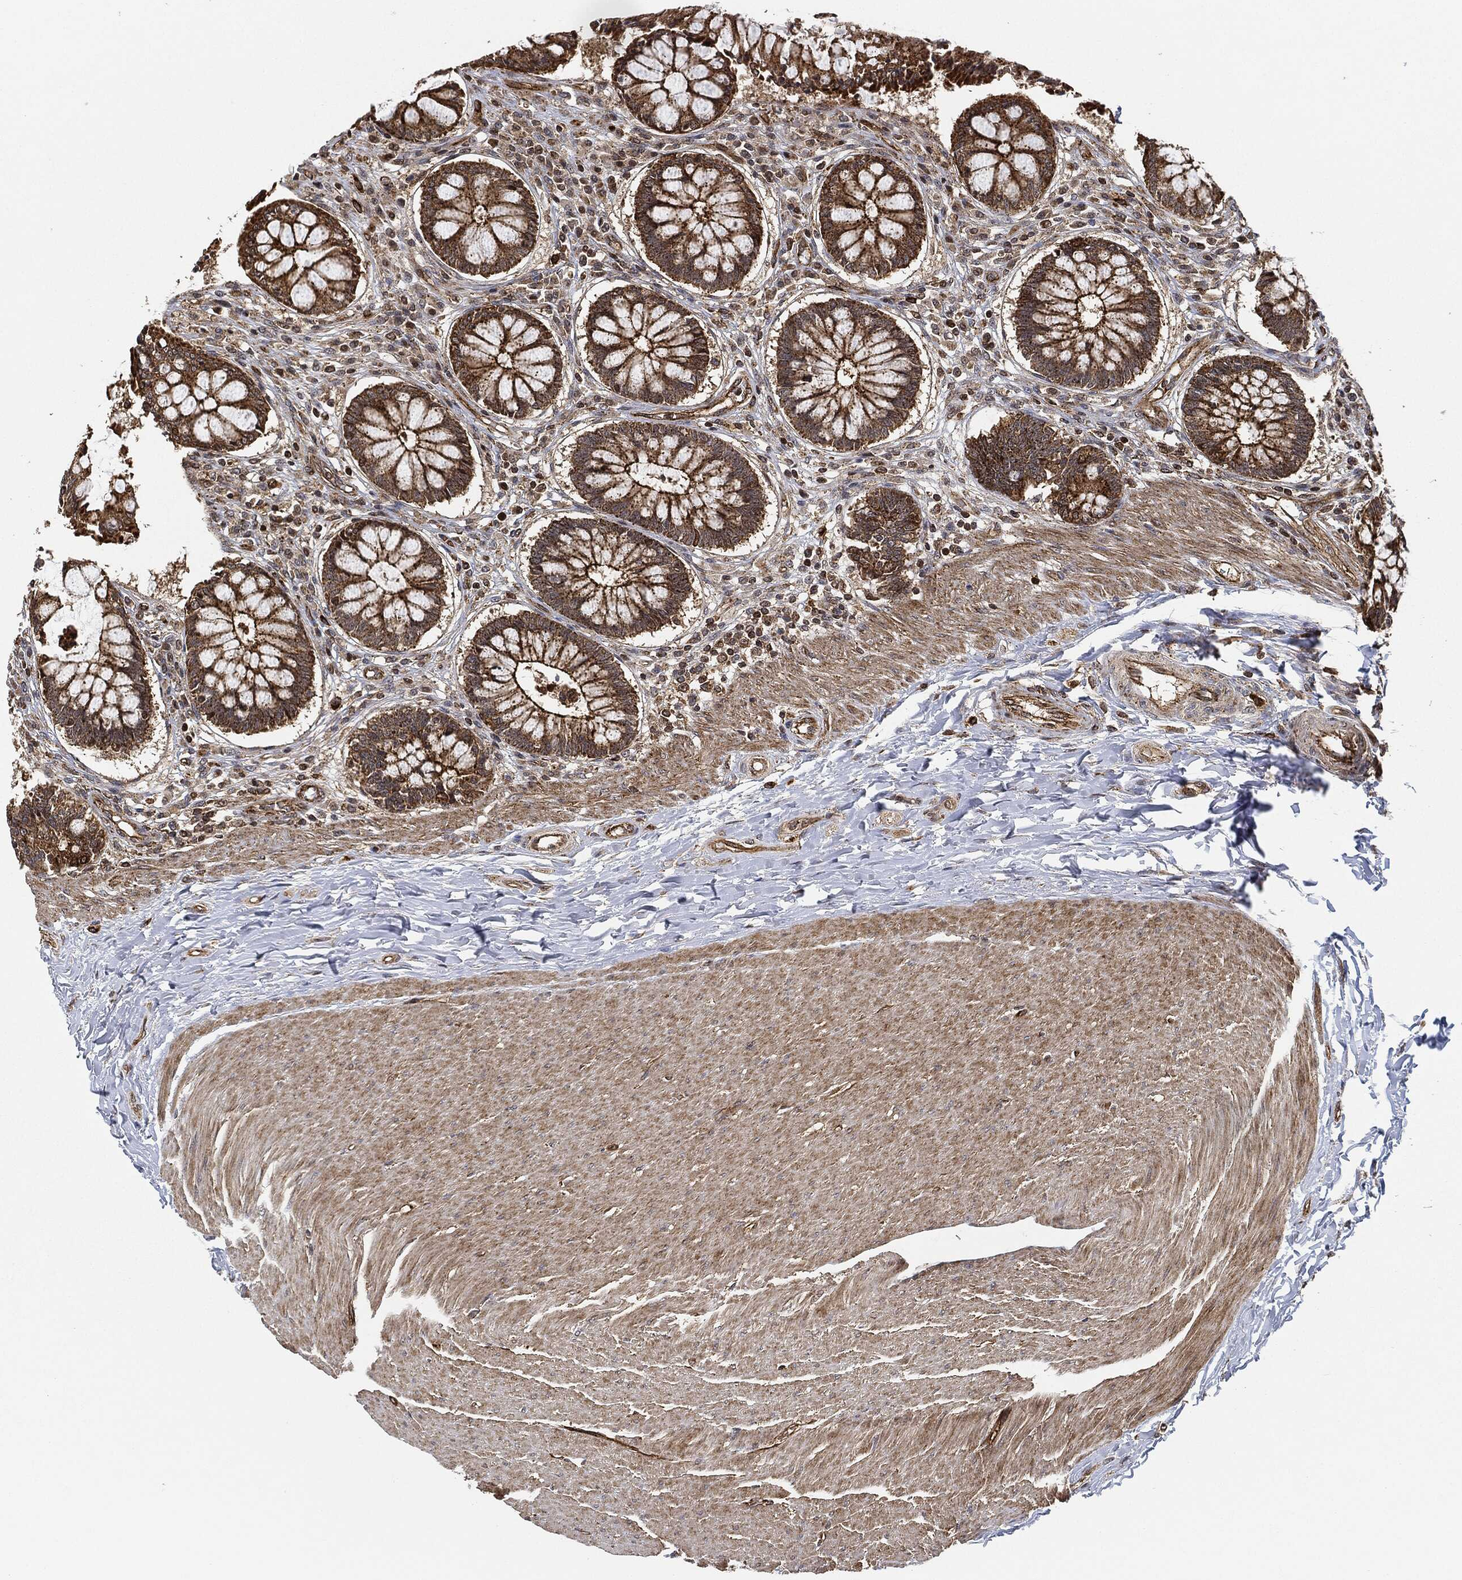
{"staining": {"intensity": "strong", "quantity": ">75%", "location": "cytoplasmic/membranous"}, "tissue": "rectum", "cell_type": "Glandular cells", "image_type": "normal", "snomed": [{"axis": "morphology", "description": "Normal tissue, NOS"}, {"axis": "topography", "description": "Rectum"}], "caption": "DAB immunohistochemical staining of benign rectum exhibits strong cytoplasmic/membranous protein positivity in about >75% of glandular cells. The protein of interest is stained brown, and the nuclei are stained in blue (DAB (3,3'-diaminobenzidine) IHC with brightfield microscopy, high magnification).", "gene": "MAP3K3", "patient": {"sex": "female", "age": 58}}